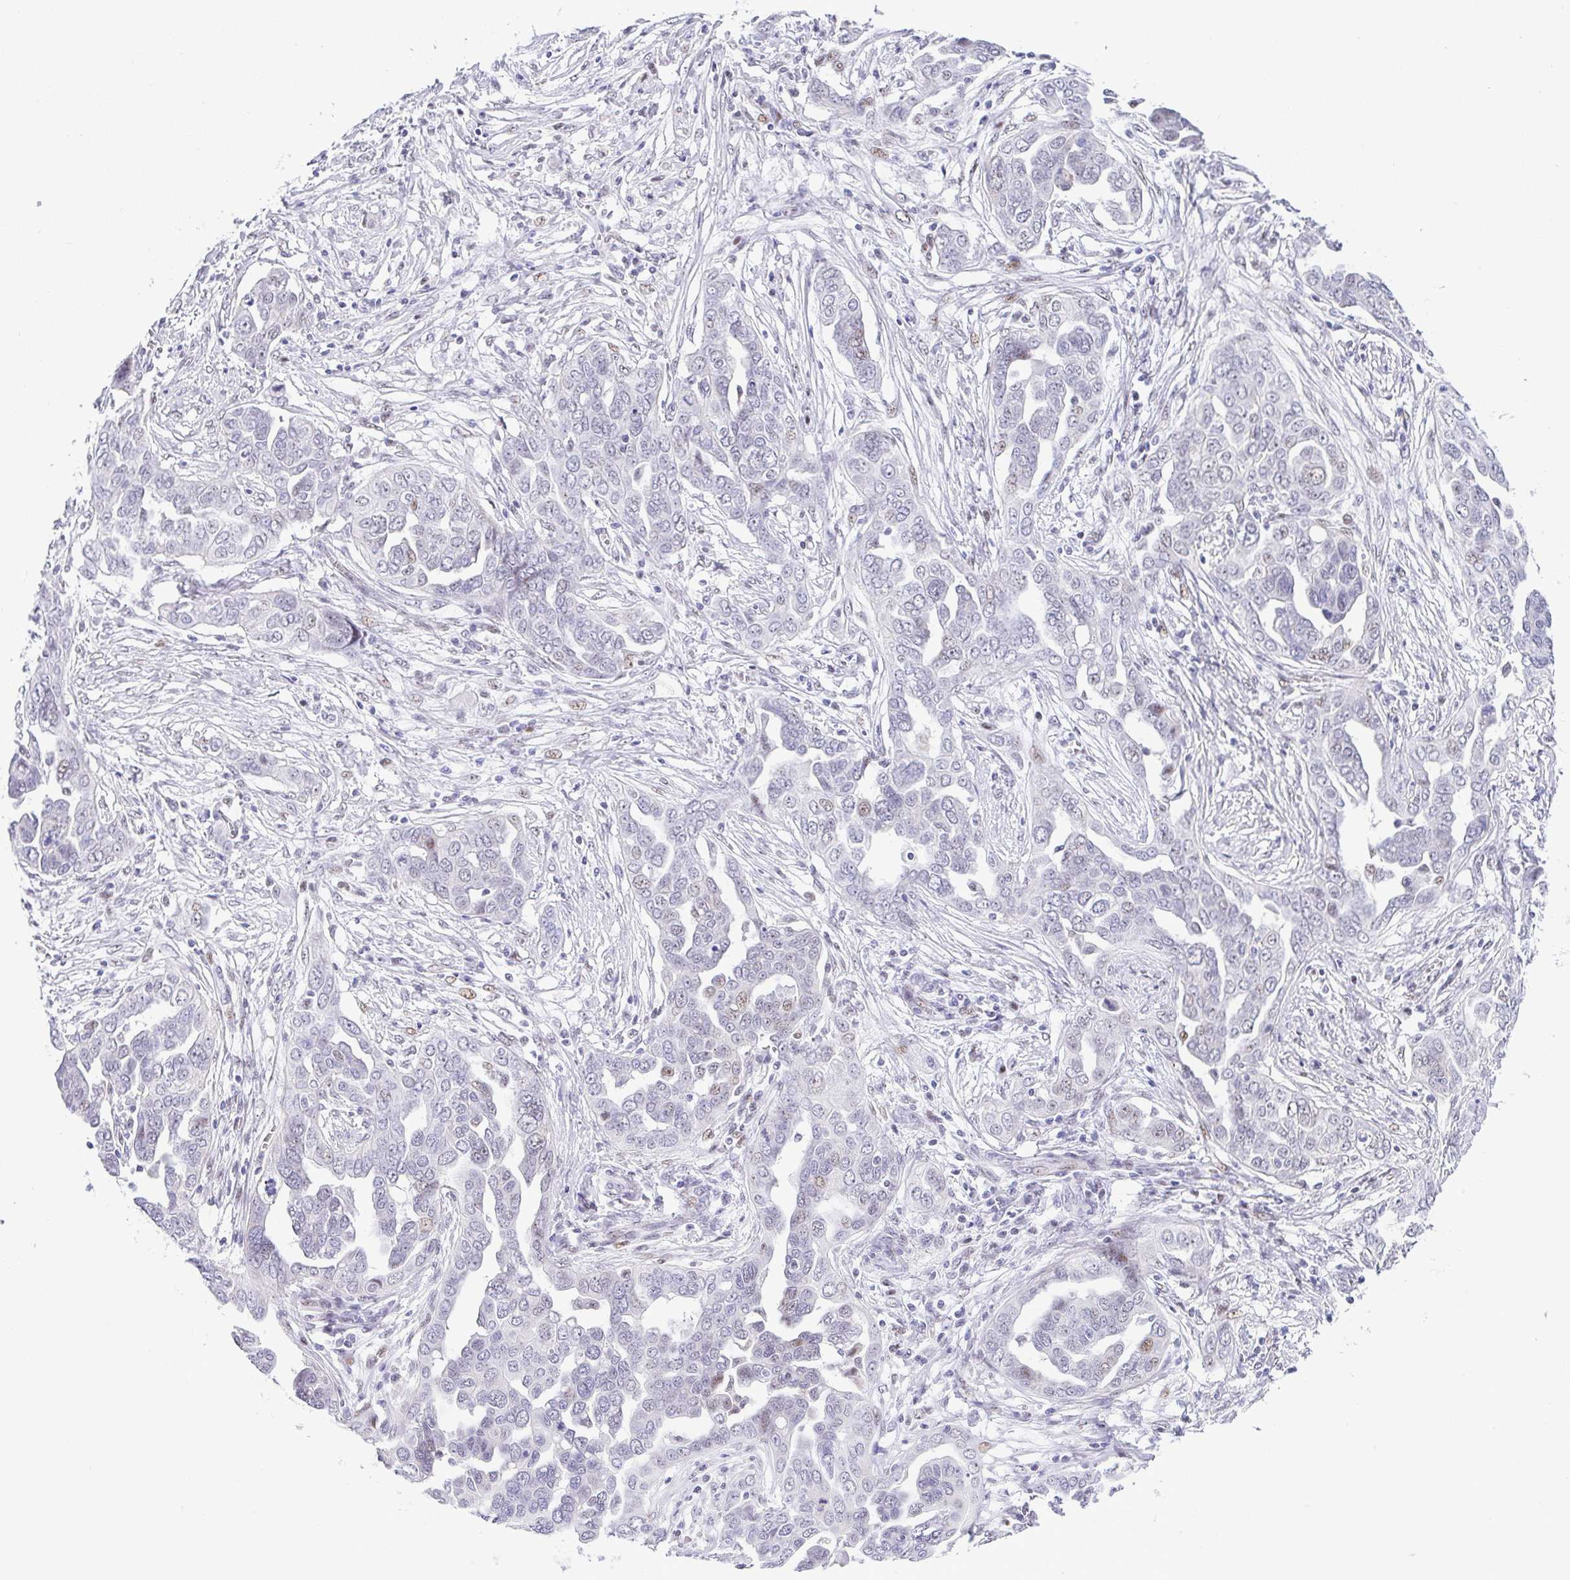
{"staining": {"intensity": "moderate", "quantity": "<25%", "location": "nuclear"}, "tissue": "ovarian cancer", "cell_type": "Tumor cells", "image_type": "cancer", "snomed": [{"axis": "morphology", "description": "Cystadenocarcinoma, serous, NOS"}, {"axis": "topography", "description": "Ovary"}], "caption": "Immunohistochemistry (IHC) (DAB) staining of human ovarian cancer (serous cystadenocarcinoma) shows moderate nuclear protein staining in approximately <25% of tumor cells.", "gene": "NR1D2", "patient": {"sex": "female", "age": 59}}